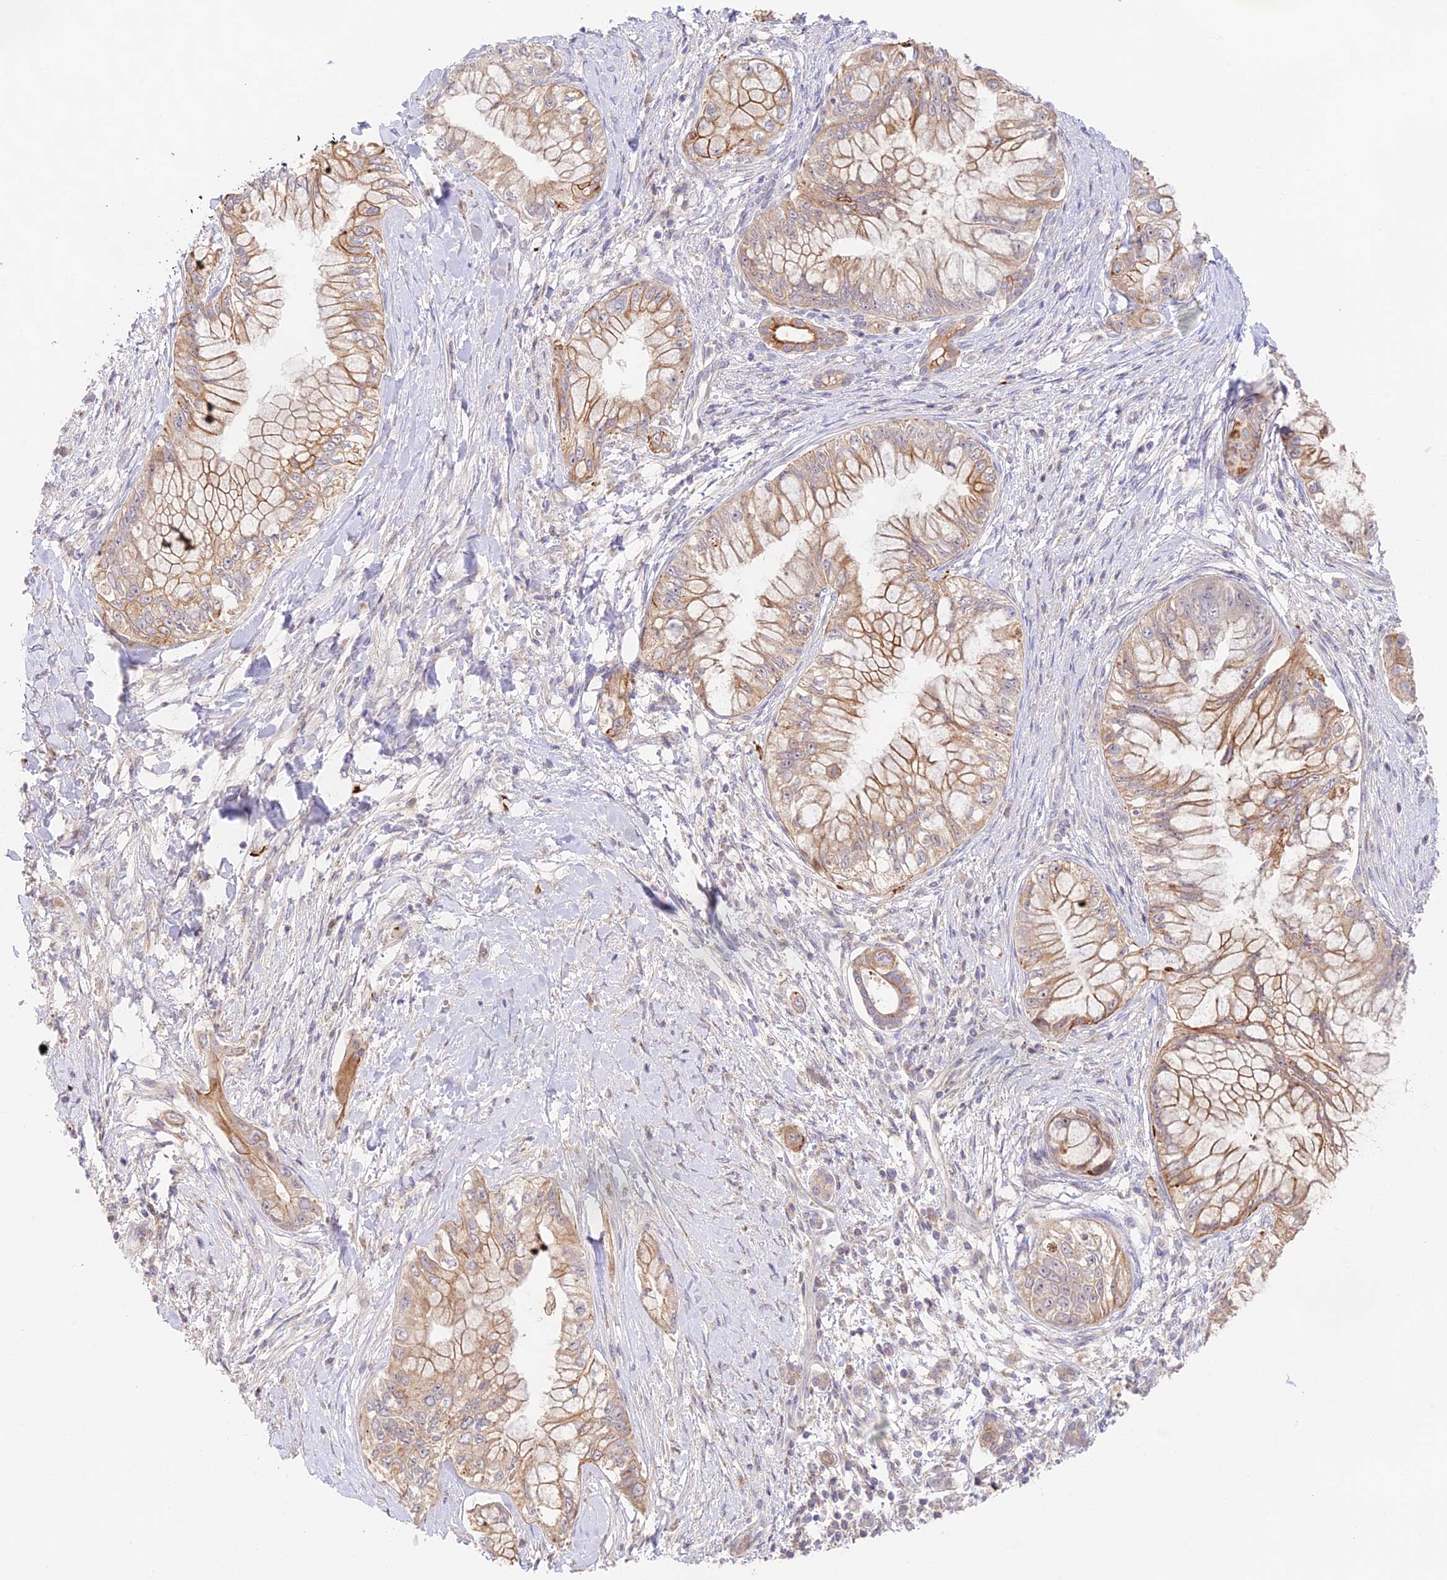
{"staining": {"intensity": "moderate", "quantity": ">75%", "location": "cytoplasmic/membranous"}, "tissue": "pancreatic cancer", "cell_type": "Tumor cells", "image_type": "cancer", "snomed": [{"axis": "morphology", "description": "Adenocarcinoma, NOS"}, {"axis": "topography", "description": "Pancreas"}], "caption": "Tumor cells show medium levels of moderate cytoplasmic/membranous staining in about >75% of cells in pancreatic cancer (adenocarcinoma).", "gene": "CAMSAP3", "patient": {"sex": "male", "age": 48}}